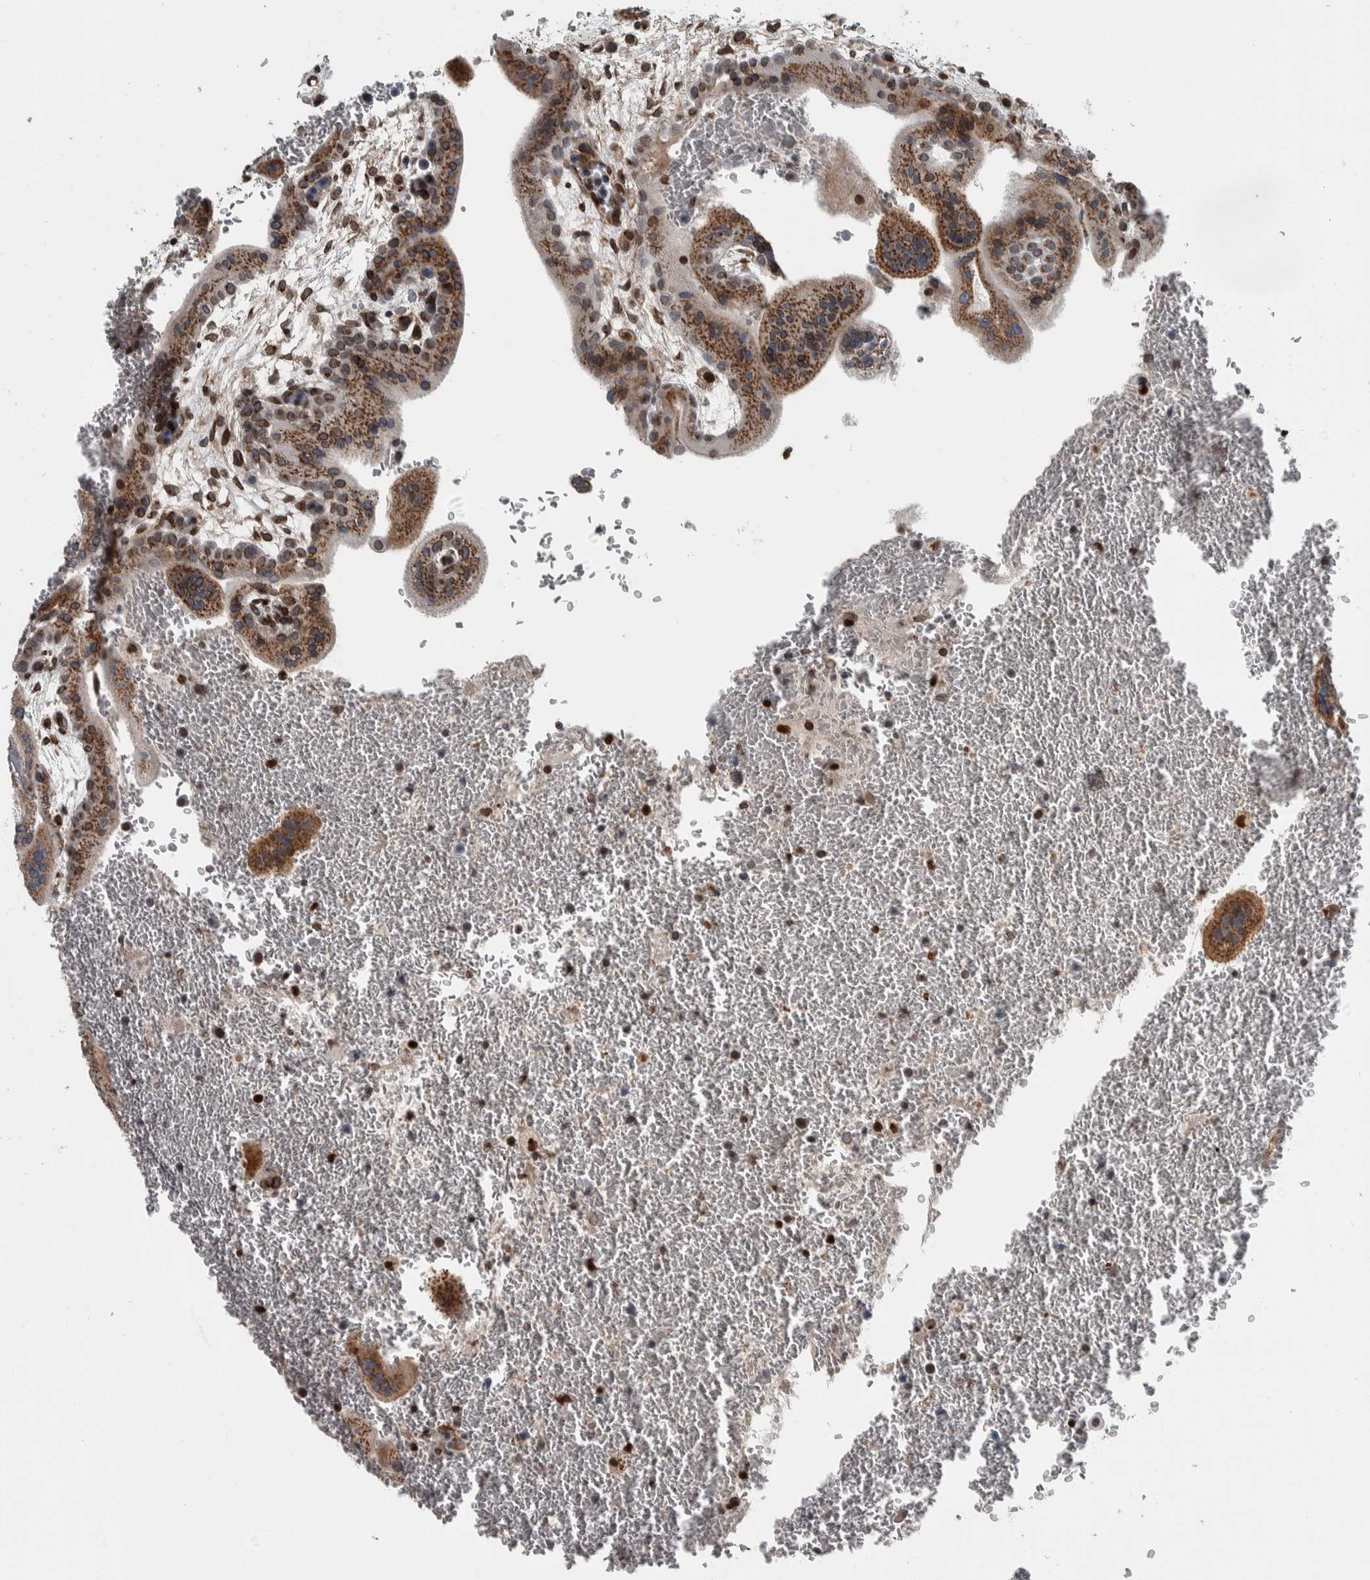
{"staining": {"intensity": "moderate", "quantity": "25%-75%", "location": "cytoplasmic/membranous"}, "tissue": "placenta", "cell_type": "Trophoblastic cells", "image_type": "normal", "snomed": [{"axis": "morphology", "description": "Normal tissue, NOS"}, {"axis": "topography", "description": "Placenta"}], "caption": "Immunohistochemical staining of benign placenta exhibits 25%-75% levels of moderate cytoplasmic/membranous protein staining in about 25%-75% of trophoblastic cells. Nuclei are stained in blue.", "gene": "FAM135B", "patient": {"sex": "female", "age": 35}}